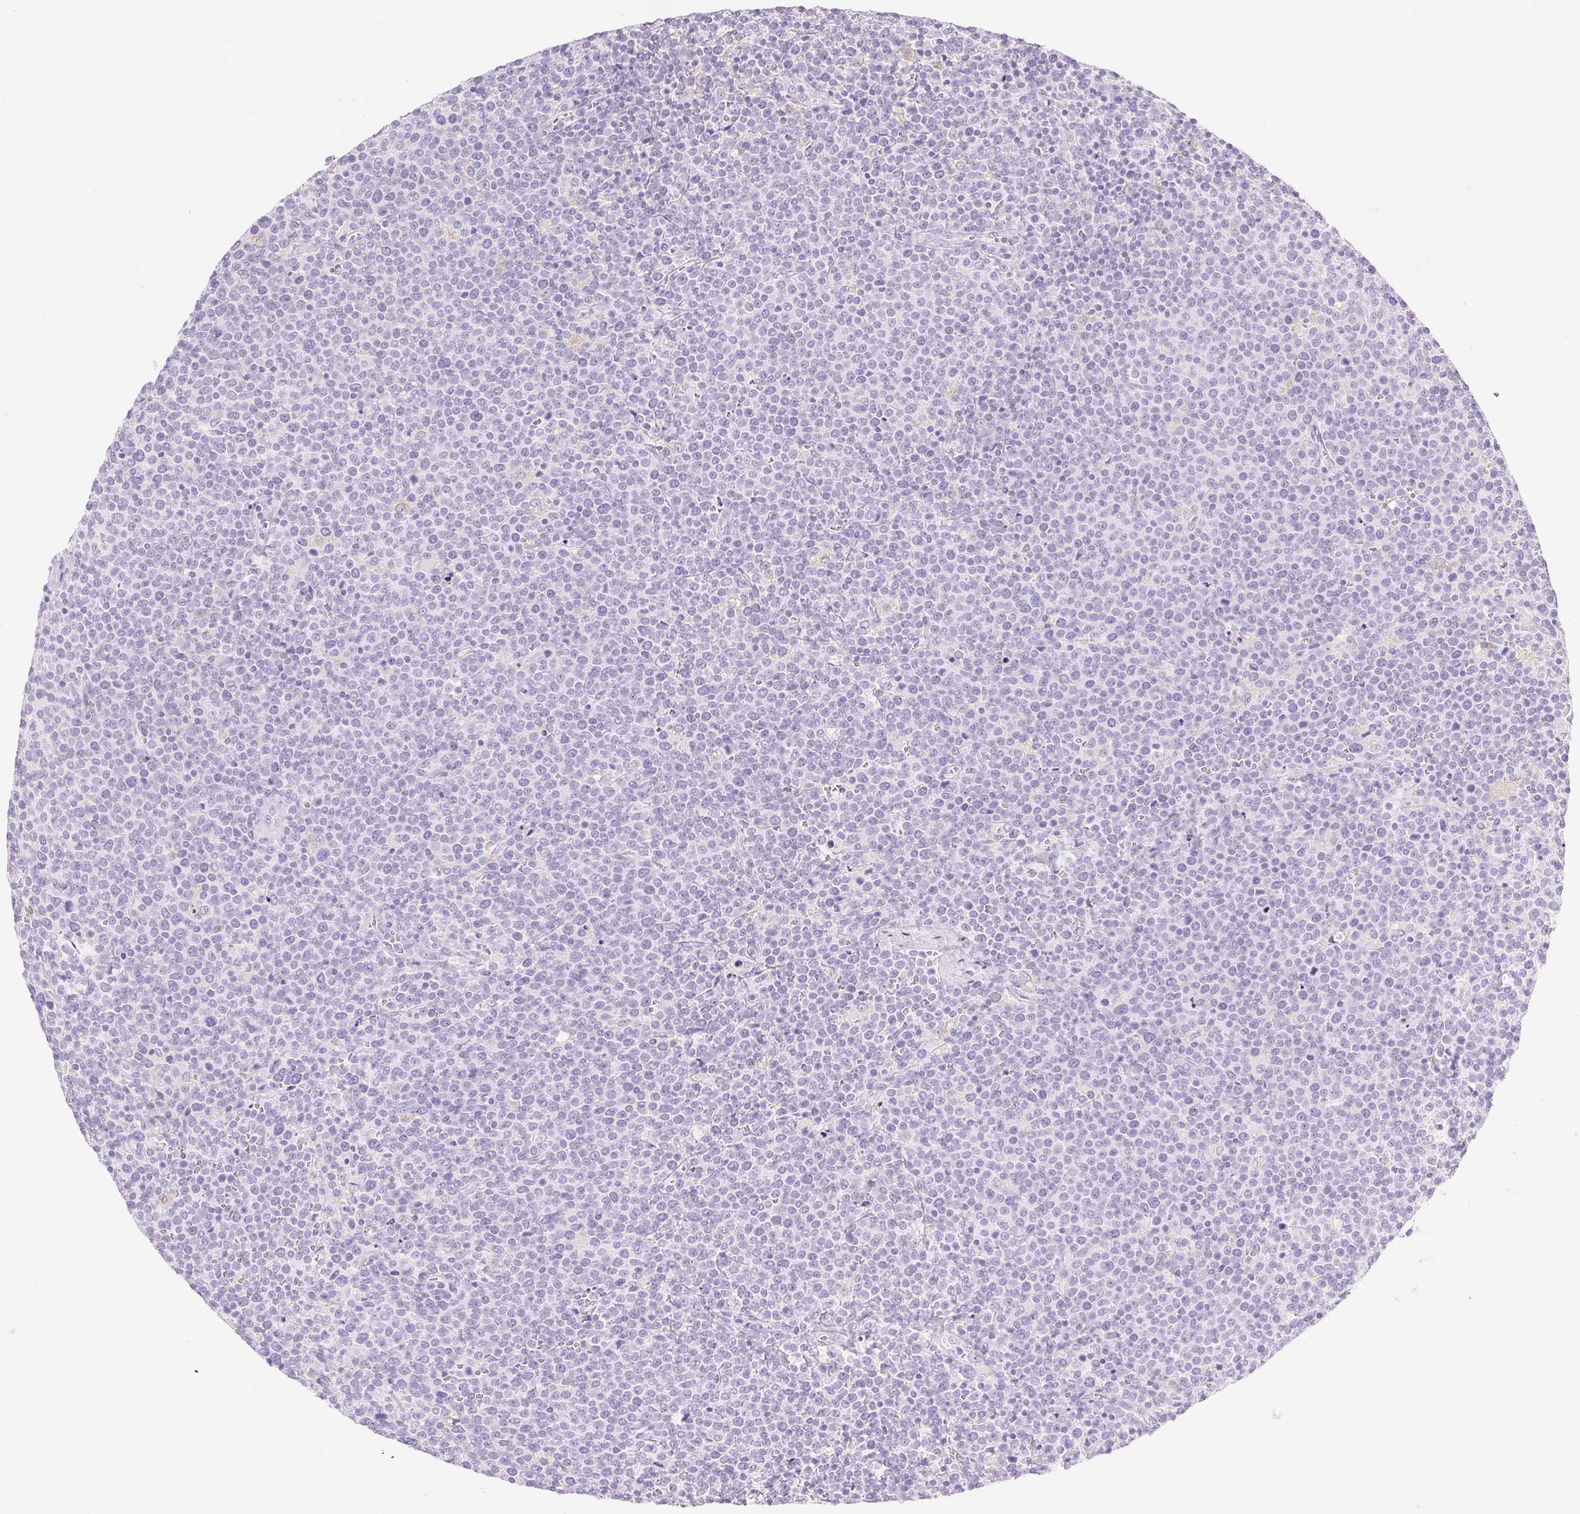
{"staining": {"intensity": "negative", "quantity": "none", "location": "none"}, "tissue": "lymphoma", "cell_type": "Tumor cells", "image_type": "cancer", "snomed": [{"axis": "morphology", "description": "Malignant lymphoma, non-Hodgkin's type, High grade"}, {"axis": "topography", "description": "Lymph node"}], "caption": "High magnification brightfield microscopy of lymphoma stained with DAB (3,3'-diaminobenzidine) (brown) and counterstained with hematoxylin (blue): tumor cells show no significant positivity.", "gene": "ATP6V1G3", "patient": {"sex": "male", "age": 61}}